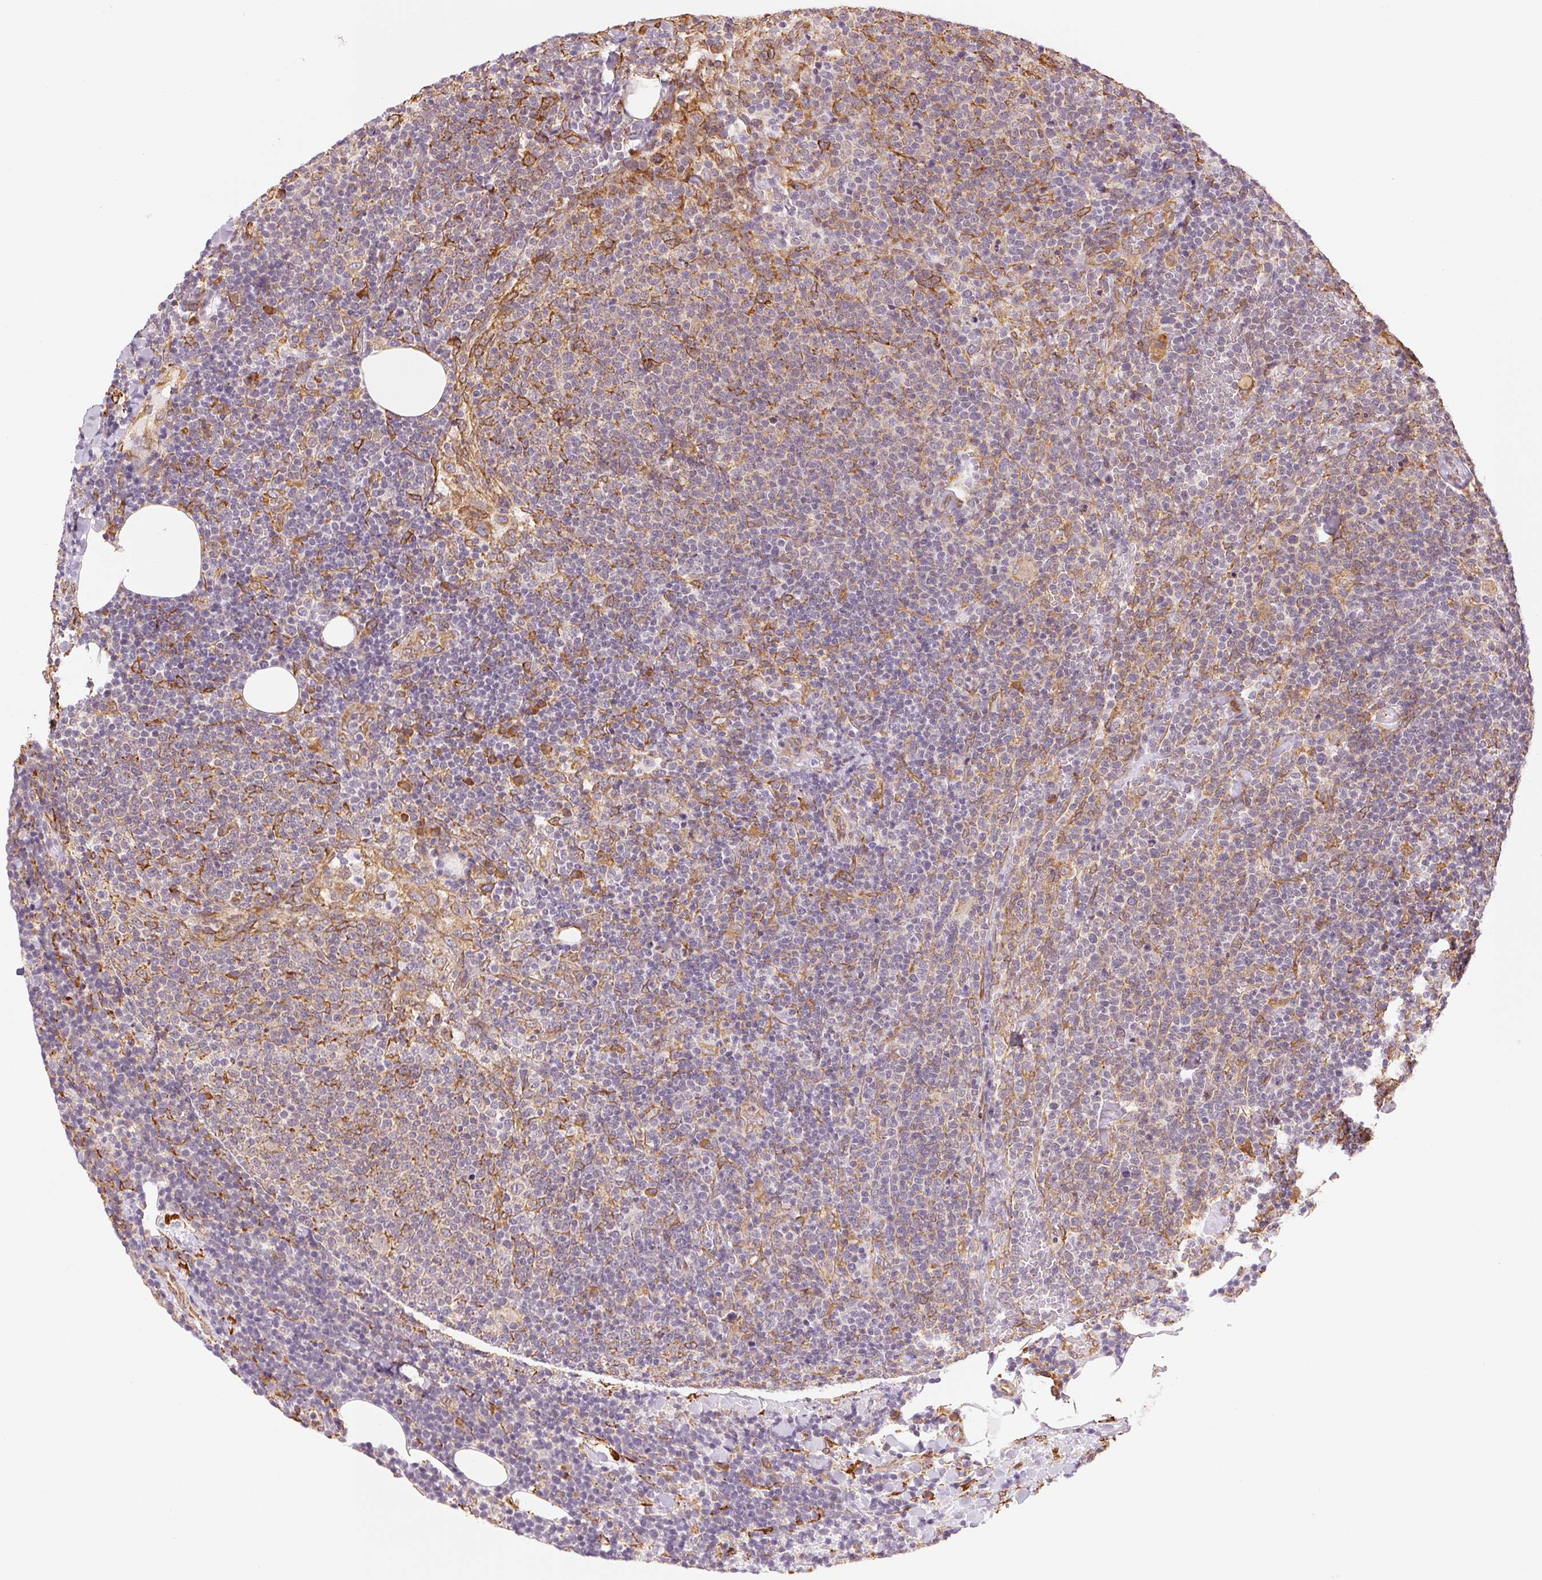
{"staining": {"intensity": "negative", "quantity": "none", "location": "none"}, "tissue": "lymphoma", "cell_type": "Tumor cells", "image_type": "cancer", "snomed": [{"axis": "morphology", "description": "Malignant lymphoma, non-Hodgkin's type, High grade"}, {"axis": "topography", "description": "Lymph node"}], "caption": "Lymphoma was stained to show a protein in brown. There is no significant expression in tumor cells. (Brightfield microscopy of DAB (3,3'-diaminobenzidine) IHC at high magnification).", "gene": "RCN3", "patient": {"sex": "male", "age": 61}}